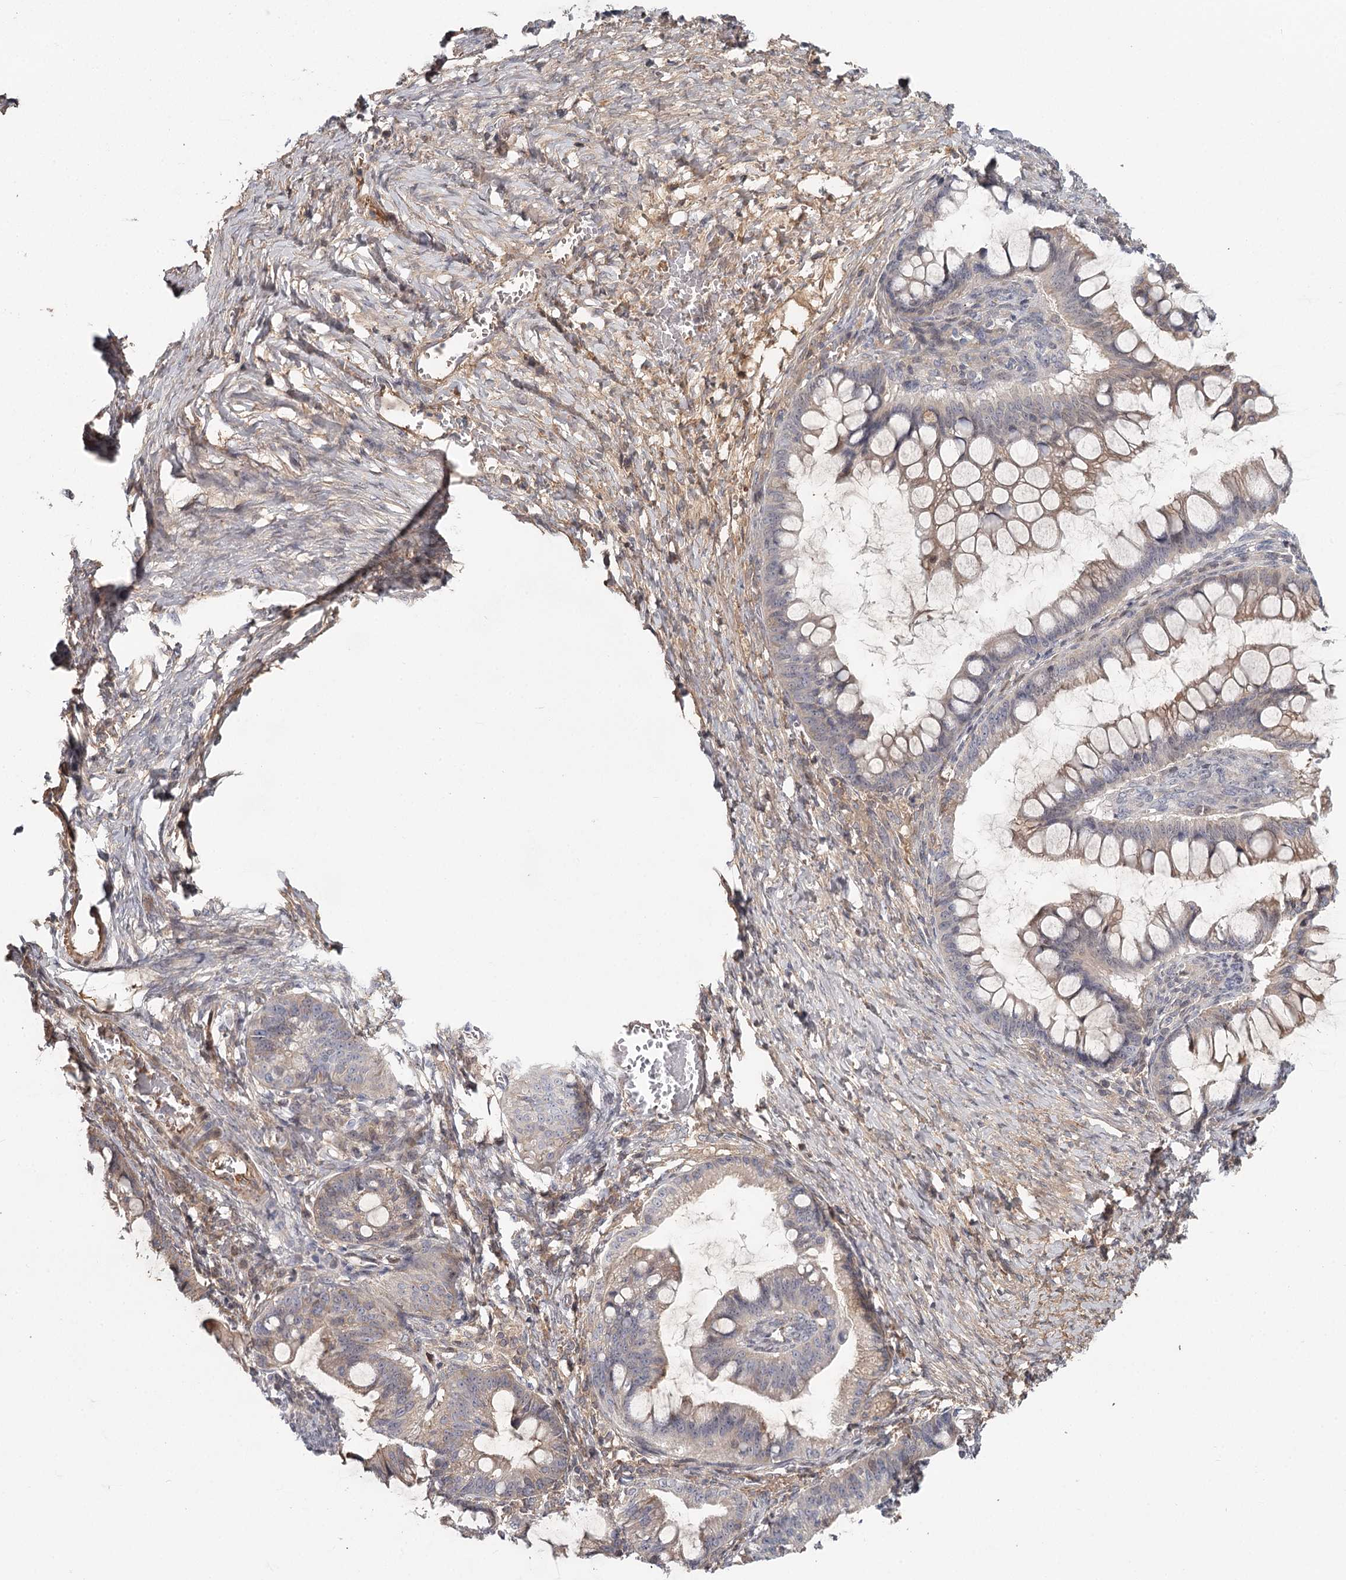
{"staining": {"intensity": "moderate", "quantity": "25%-75%", "location": "cytoplasmic/membranous"}, "tissue": "ovarian cancer", "cell_type": "Tumor cells", "image_type": "cancer", "snomed": [{"axis": "morphology", "description": "Cystadenocarcinoma, mucinous, NOS"}, {"axis": "topography", "description": "Ovary"}], "caption": "IHC image of neoplastic tissue: human ovarian mucinous cystadenocarcinoma stained using IHC shows medium levels of moderate protein expression localized specifically in the cytoplasmic/membranous of tumor cells, appearing as a cytoplasmic/membranous brown color.", "gene": "DHRS9", "patient": {"sex": "female", "age": 73}}